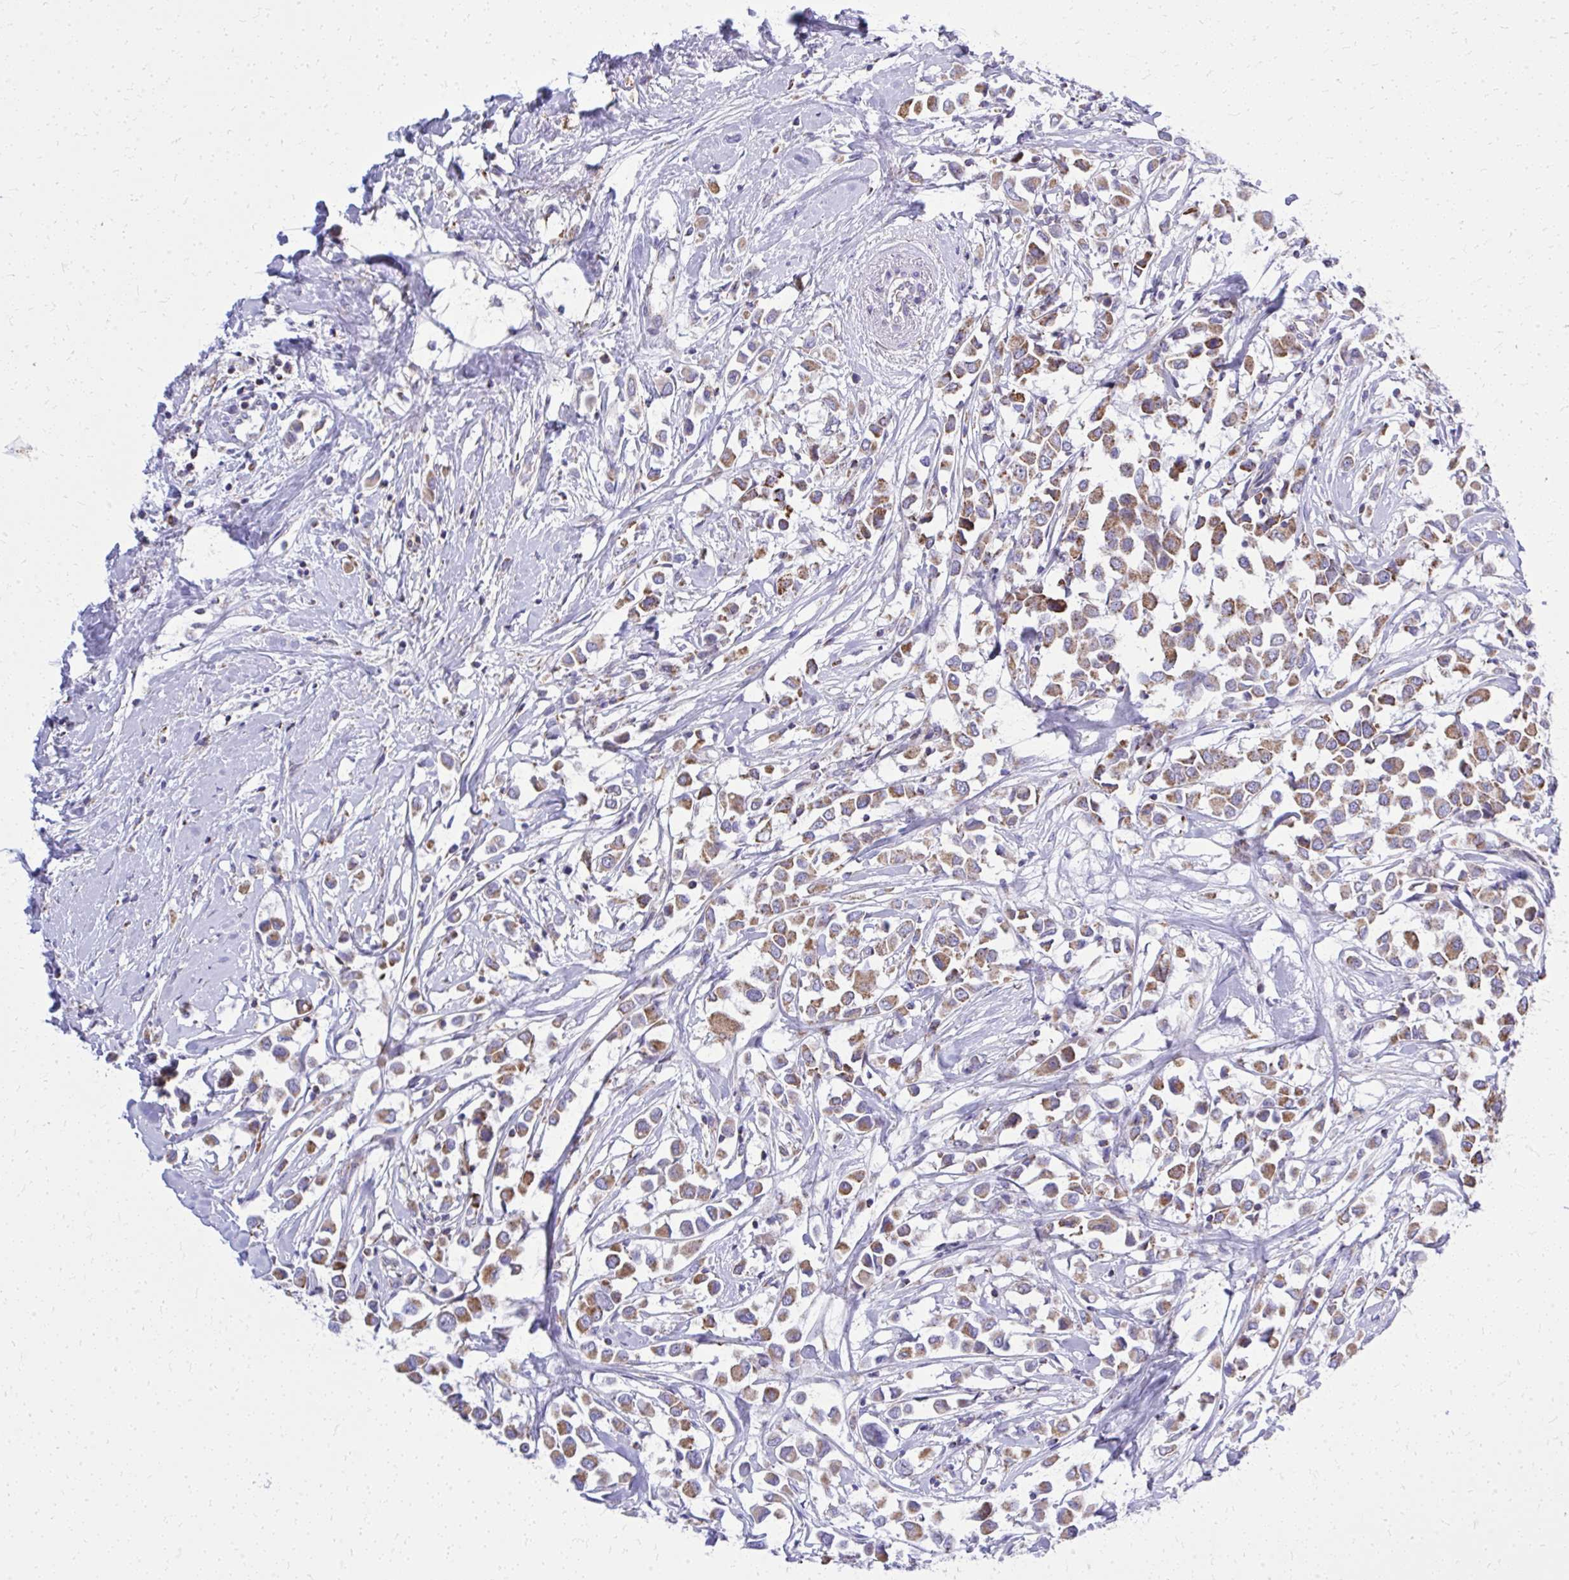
{"staining": {"intensity": "moderate", "quantity": ">75%", "location": "cytoplasmic/membranous"}, "tissue": "breast cancer", "cell_type": "Tumor cells", "image_type": "cancer", "snomed": [{"axis": "morphology", "description": "Duct carcinoma"}, {"axis": "topography", "description": "Breast"}], "caption": "Protein expression analysis of breast cancer (invasive ductal carcinoma) displays moderate cytoplasmic/membranous staining in about >75% of tumor cells.", "gene": "ZNF362", "patient": {"sex": "female", "age": 61}}